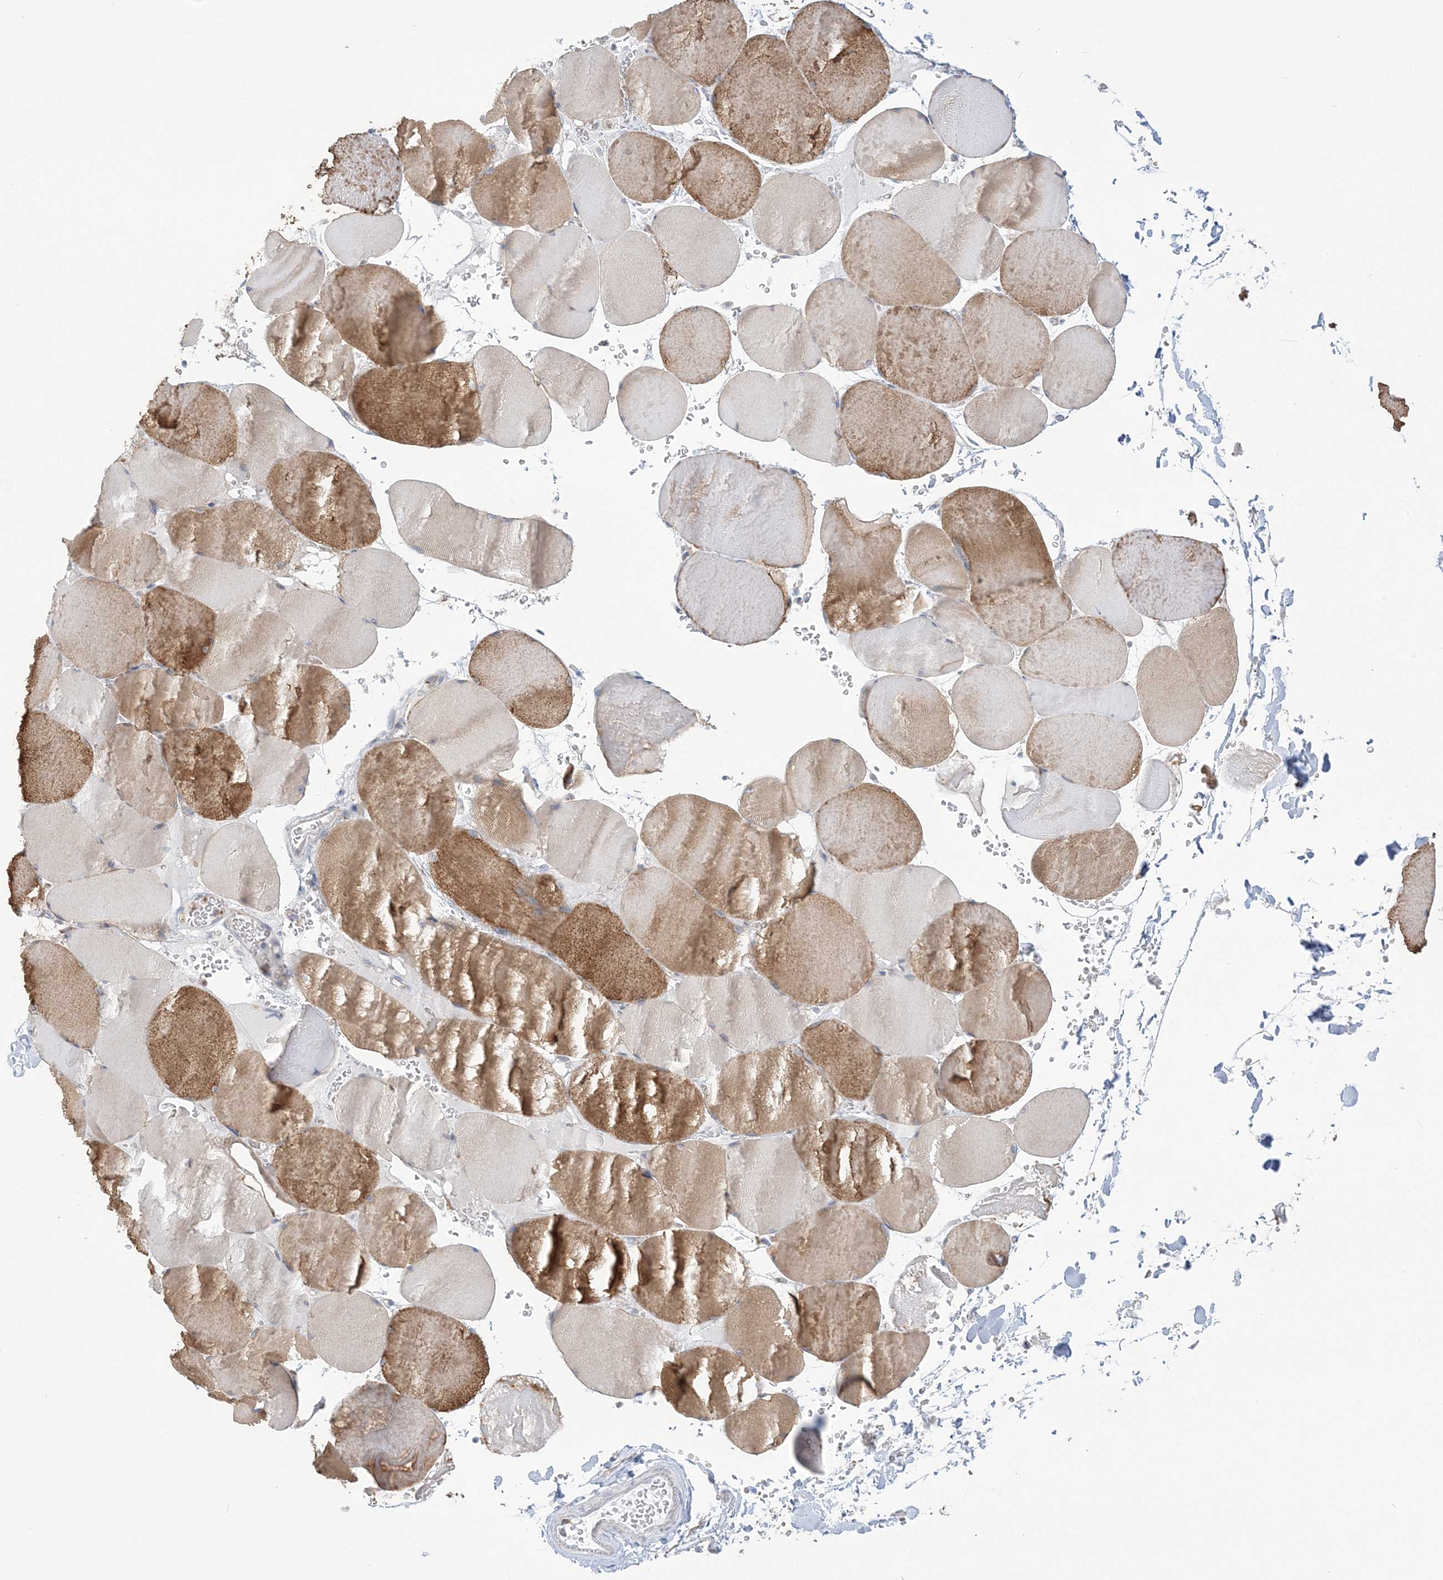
{"staining": {"intensity": "moderate", "quantity": ">75%", "location": "cytoplasmic/membranous"}, "tissue": "skeletal muscle", "cell_type": "Myocytes", "image_type": "normal", "snomed": [{"axis": "morphology", "description": "Normal tissue, NOS"}, {"axis": "topography", "description": "Skeletal muscle"}, {"axis": "topography", "description": "Head-Neck"}], "caption": "Immunohistochemical staining of benign human skeletal muscle exhibits moderate cytoplasmic/membranous protein positivity in approximately >75% of myocytes. (DAB (3,3'-diaminobenzidine) = brown stain, brightfield microscopy at high magnification).", "gene": "FARSB", "patient": {"sex": "male", "age": 66}}